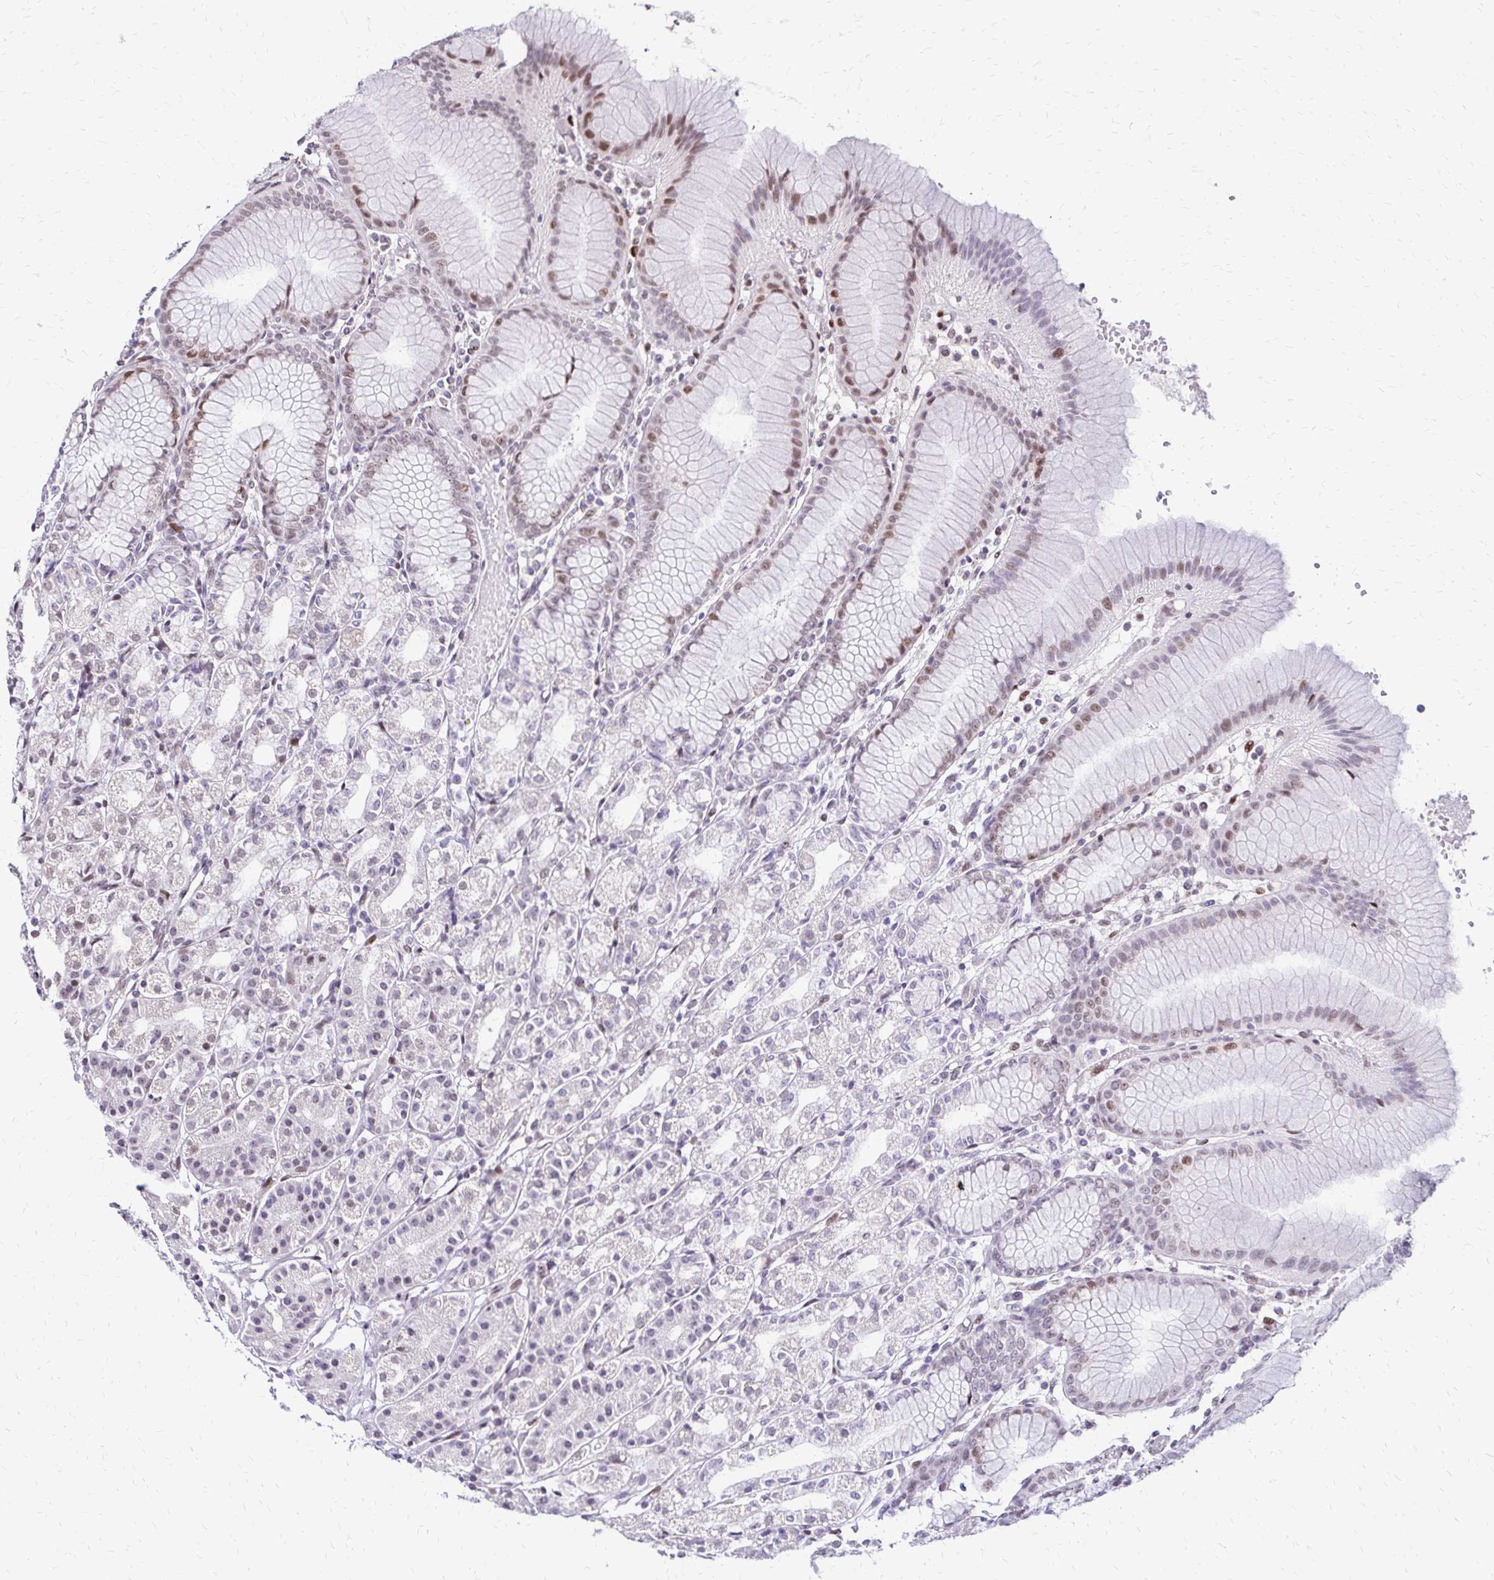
{"staining": {"intensity": "weak", "quantity": "25%-75%", "location": "cytoplasmic/membranous,nuclear"}, "tissue": "stomach", "cell_type": "Glandular cells", "image_type": "normal", "snomed": [{"axis": "morphology", "description": "Normal tissue, NOS"}, {"axis": "topography", "description": "Stomach"}], "caption": "Immunohistochemical staining of unremarkable human stomach shows weak cytoplasmic/membranous,nuclear protein positivity in approximately 25%-75% of glandular cells.", "gene": "TOB1", "patient": {"sex": "female", "age": 57}}